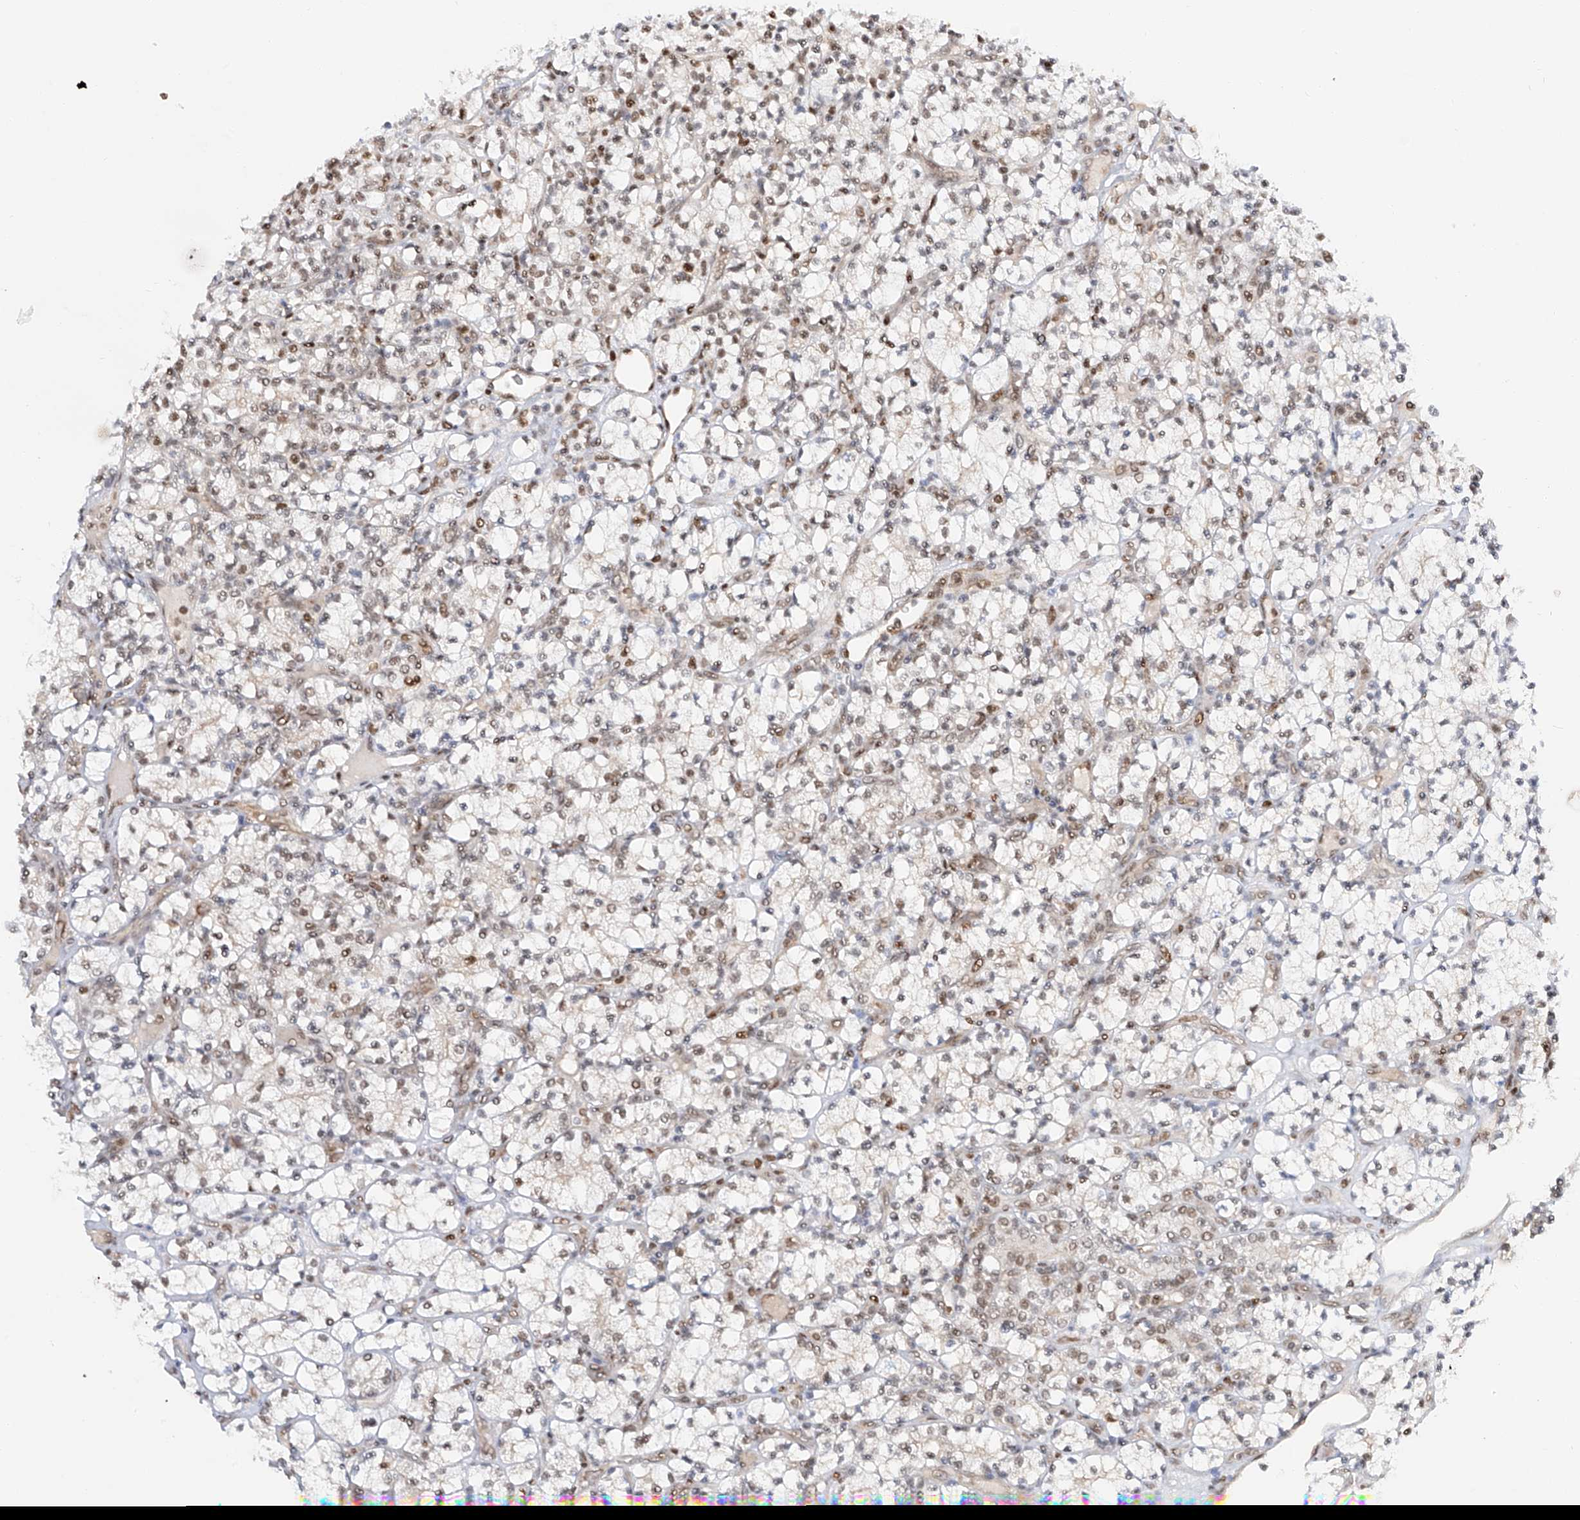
{"staining": {"intensity": "moderate", "quantity": "25%-75%", "location": "nuclear"}, "tissue": "renal cancer", "cell_type": "Tumor cells", "image_type": "cancer", "snomed": [{"axis": "morphology", "description": "Adenocarcinoma, NOS"}, {"axis": "topography", "description": "Kidney"}], "caption": "Renal cancer (adenocarcinoma) tissue displays moderate nuclear positivity in approximately 25%-75% of tumor cells, visualized by immunohistochemistry. The staining is performed using DAB (3,3'-diaminobenzidine) brown chromogen to label protein expression. The nuclei are counter-stained blue using hematoxylin.", "gene": "POGK", "patient": {"sex": "male", "age": 77}}